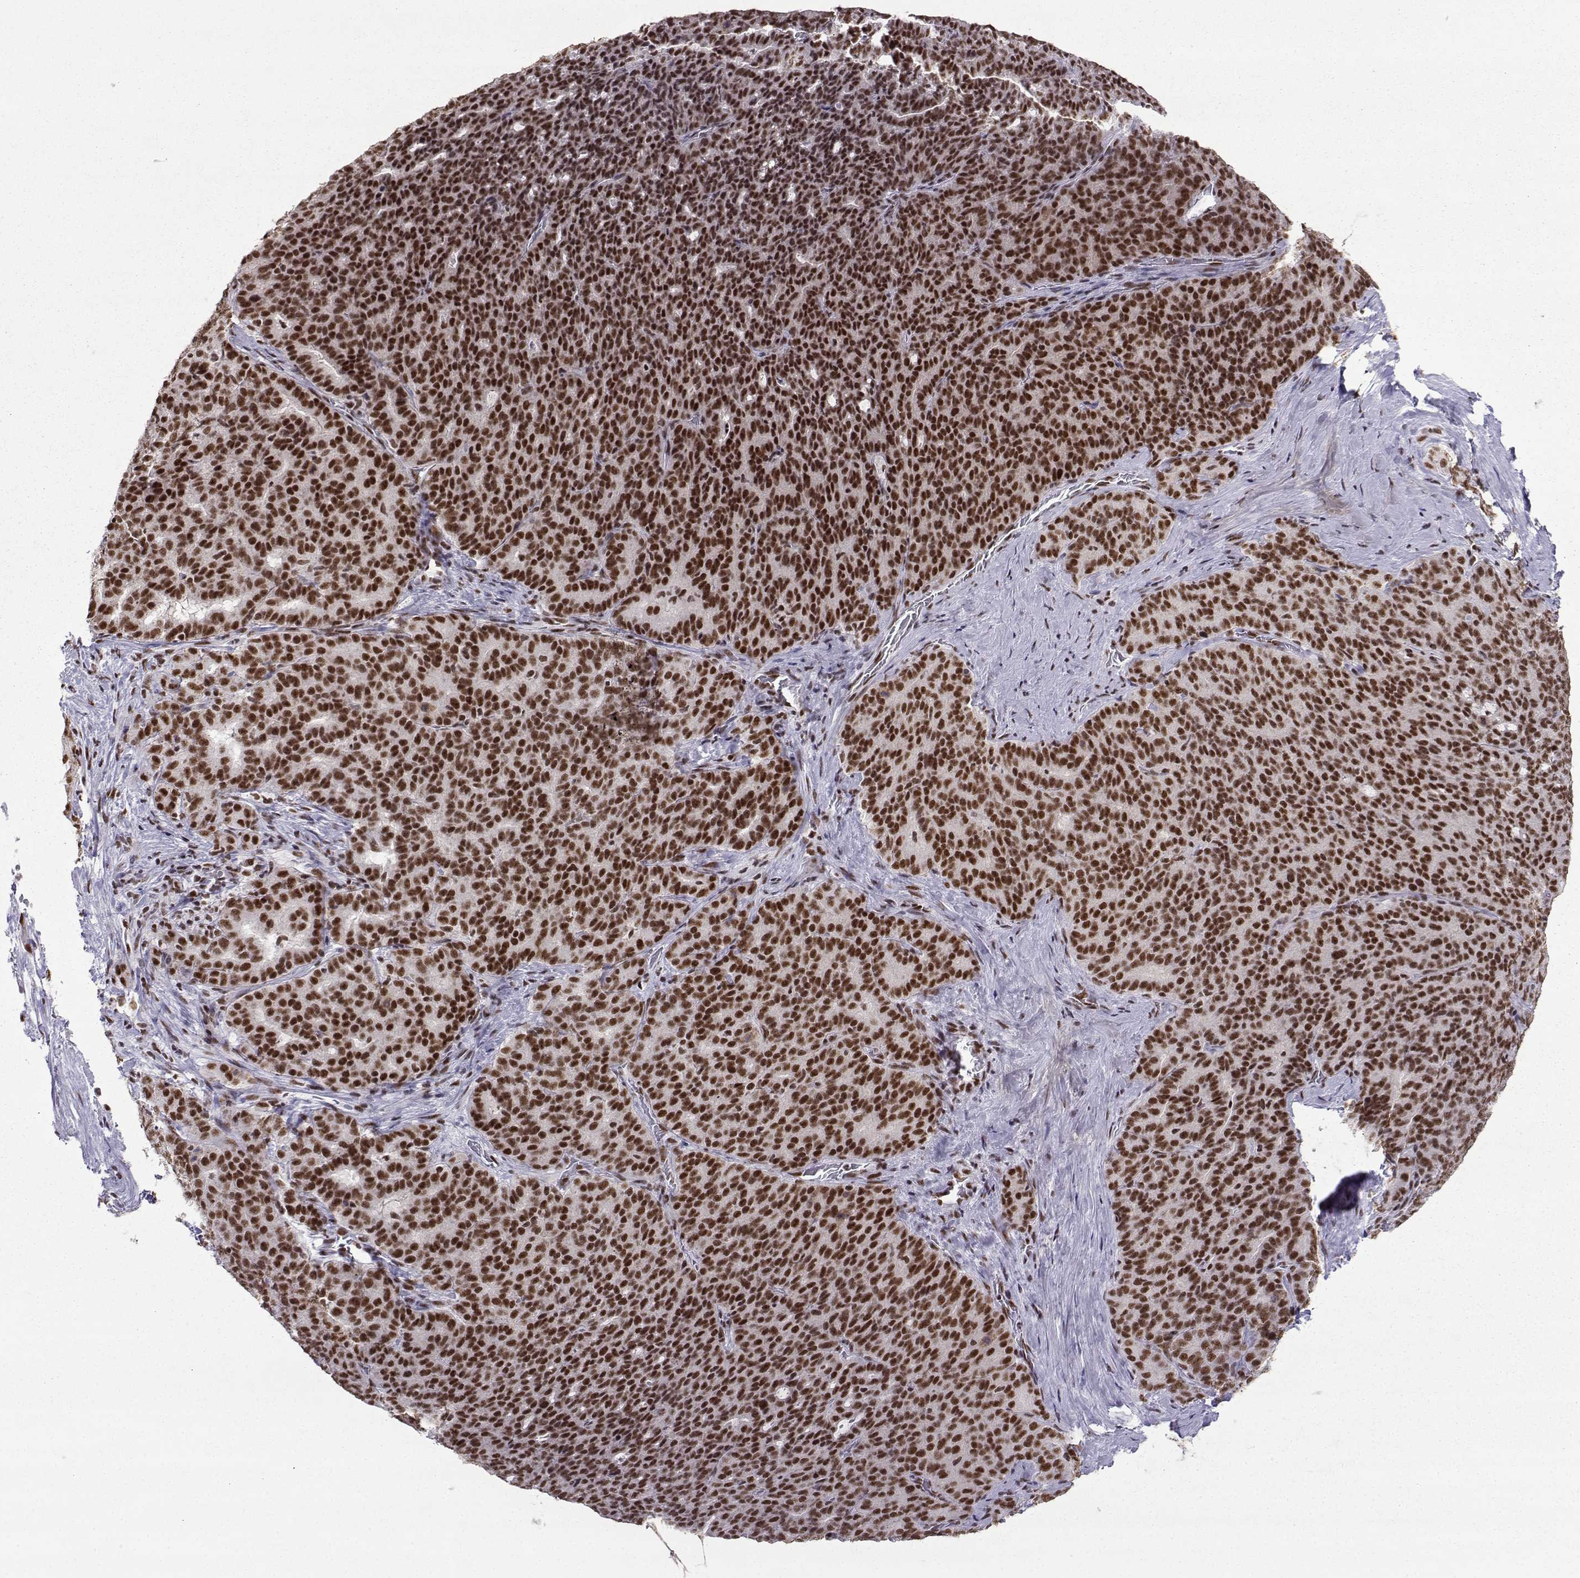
{"staining": {"intensity": "strong", "quantity": ">75%", "location": "nuclear"}, "tissue": "liver cancer", "cell_type": "Tumor cells", "image_type": "cancer", "snomed": [{"axis": "morphology", "description": "Cholangiocarcinoma"}, {"axis": "topography", "description": "Liver"}], "caption": "Liver cancer tissue demonstrates strong nuclear staining in approximately >75% of tumor cells, visualized by immunohistochemistry.", "gene": "SNRPB2", "patient": {"sex": "female", "age": 47}}